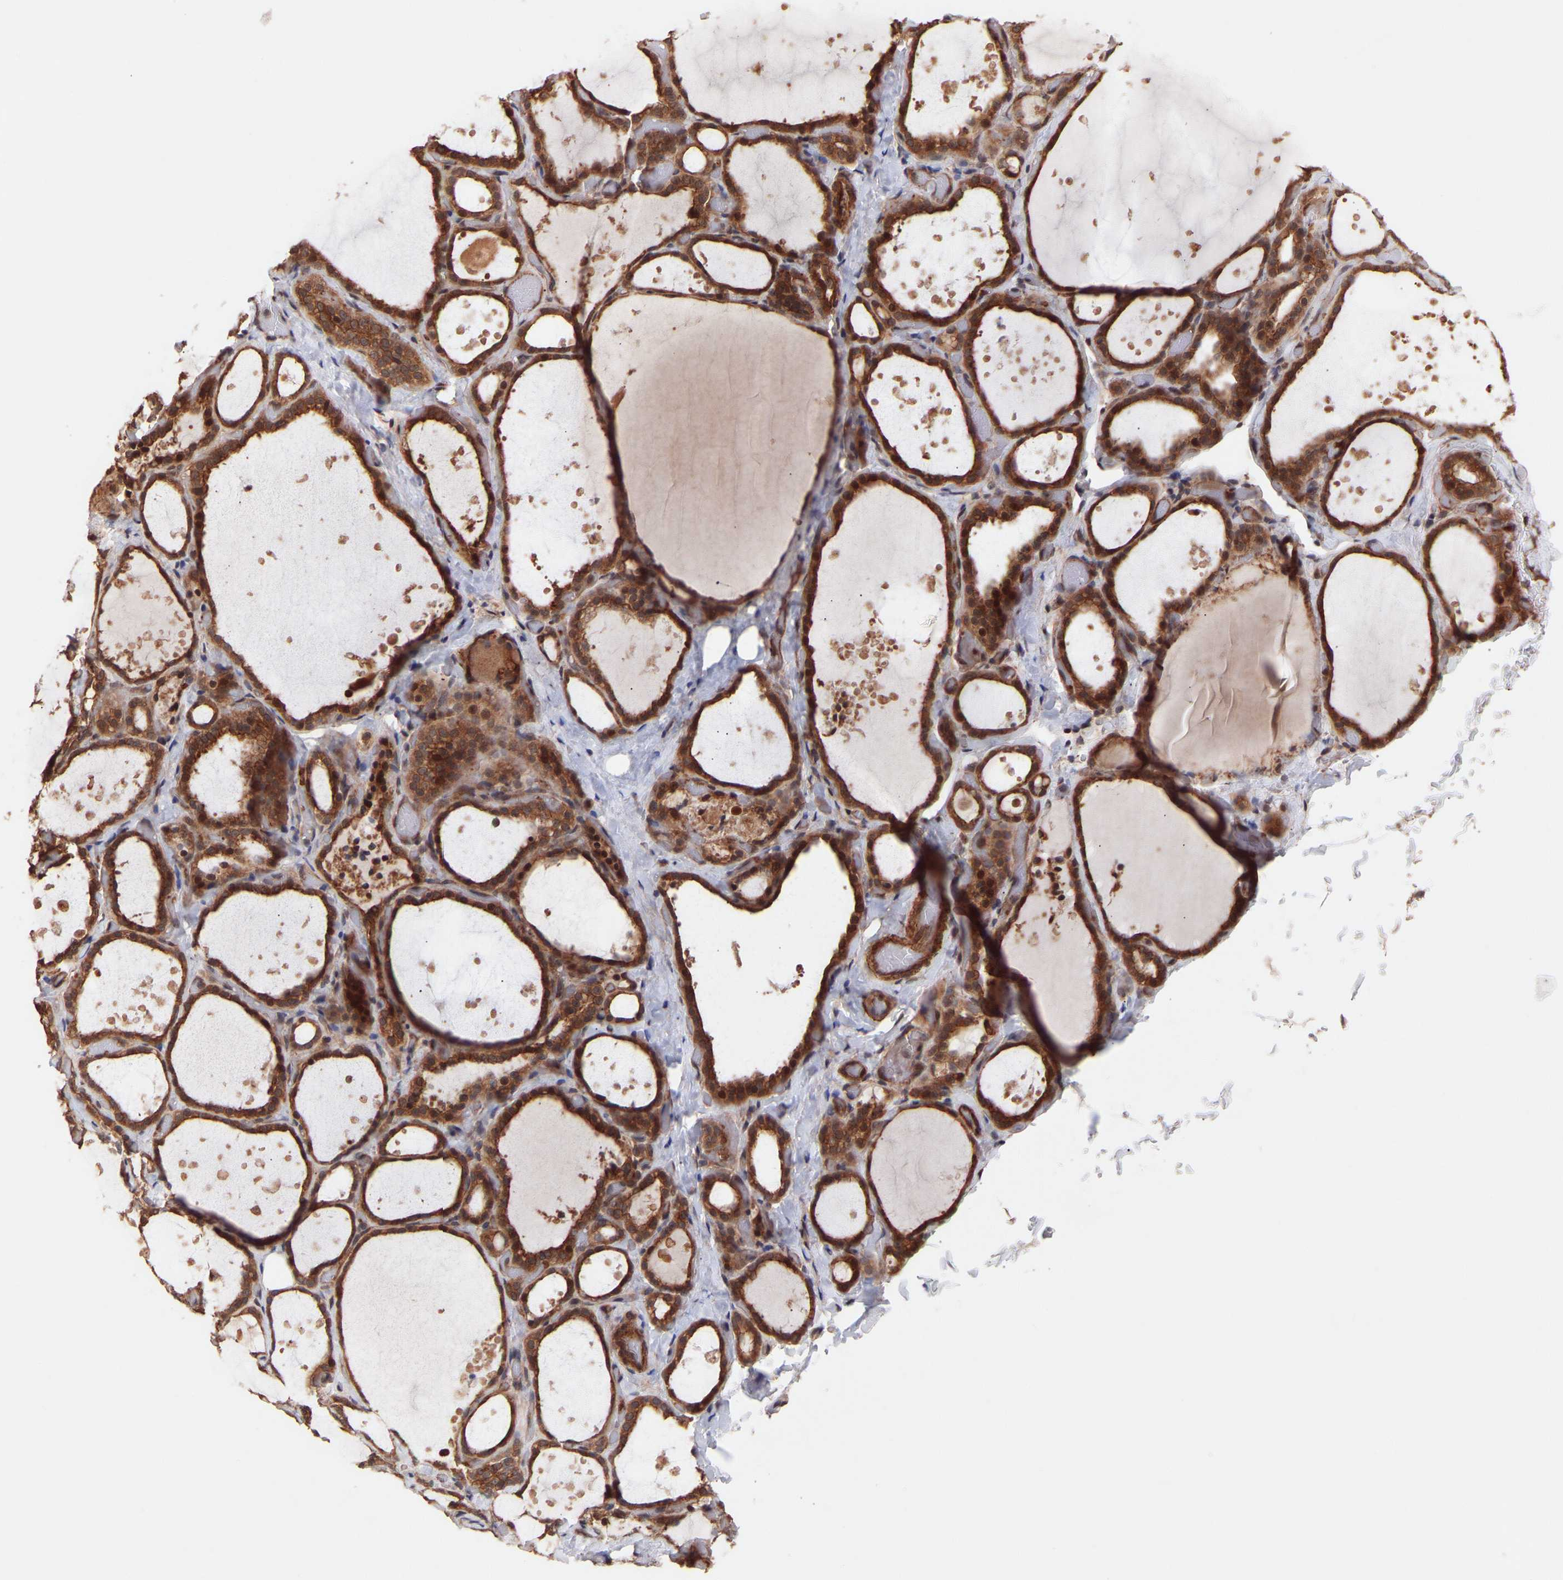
{"staining": {"intensity": "strong", "quantity": ">75%", "location": "cytoplasmic/membranous"}, "tissue": "thyroid gland", "cell_type": "Glandular cells", "image_type": "normal", "snomed": [{"axis": "morphology", "description": "Normal tissue, NOS"}, {"axis": "topography", "description": "Thyroid gland"}], "caption": "Normal thyroid gland reveals strong cytoplasmic/membranous expression in about >75% of glandular cells, visualized by immunohistochemistry.", "gene": "PDLIM5", "patient": {"sex": "female", "age": 44}}